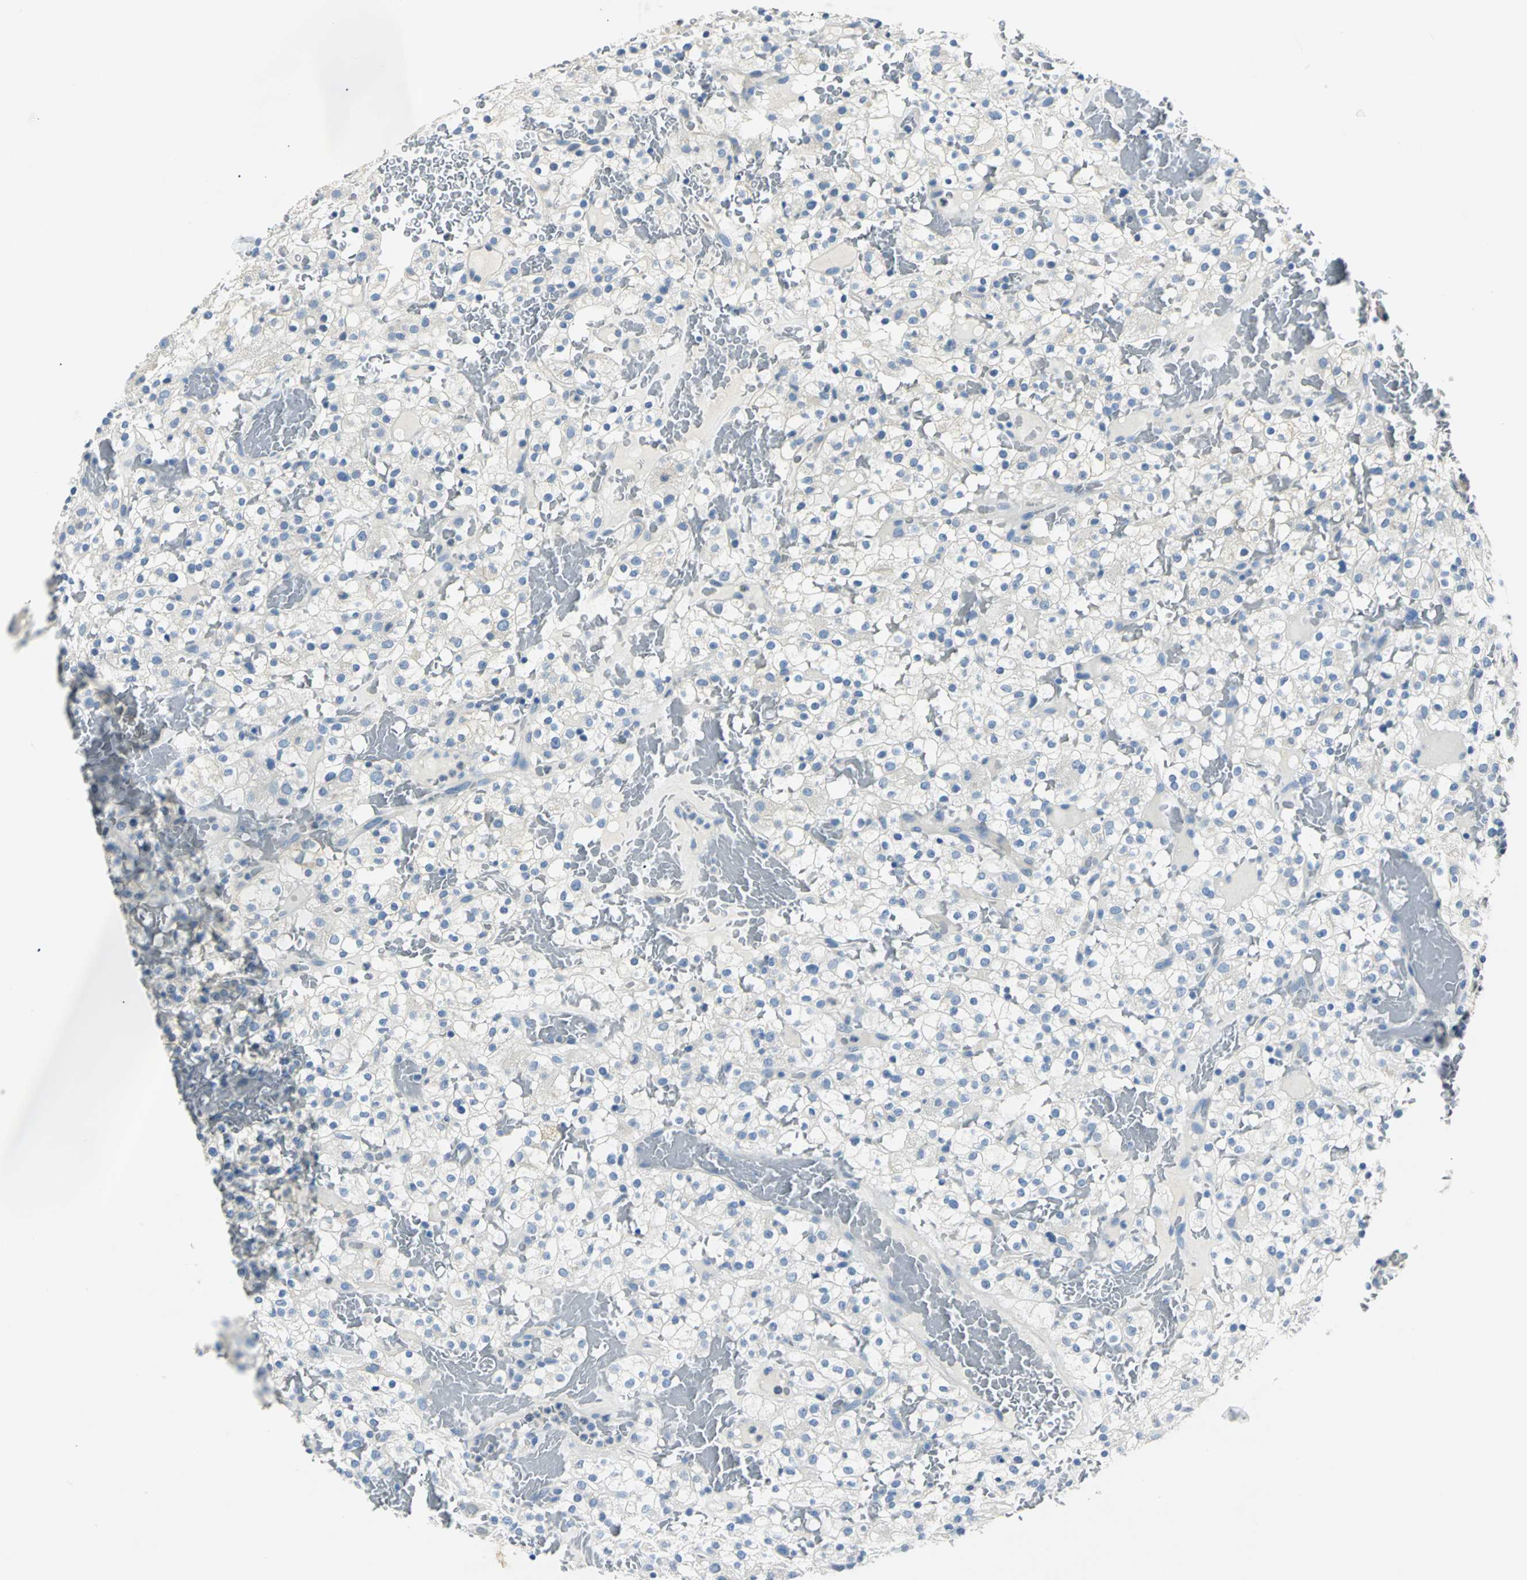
{"staining": {"intensity": "negative", "quantity": "none", "location": "none"}, "tissue": "renal cancer", "cell_type": "Tumor cells", "image_type": "cancer", "snomed": [{"axis": "morphology", "description": "Normal tissue, NOS"}, {"axis": "morphology", "description": "Adenocarcinoma, NOS"}, {"axis": "topography", "description": "Kidney"}], "caption": "A high-resolution image shows IHC staining of renal adenocarcinoma, which demonstrates no significant staining in tumor cells.", "gene": "RIPOR1", "patient": {"sex": "female", "age": 72}}